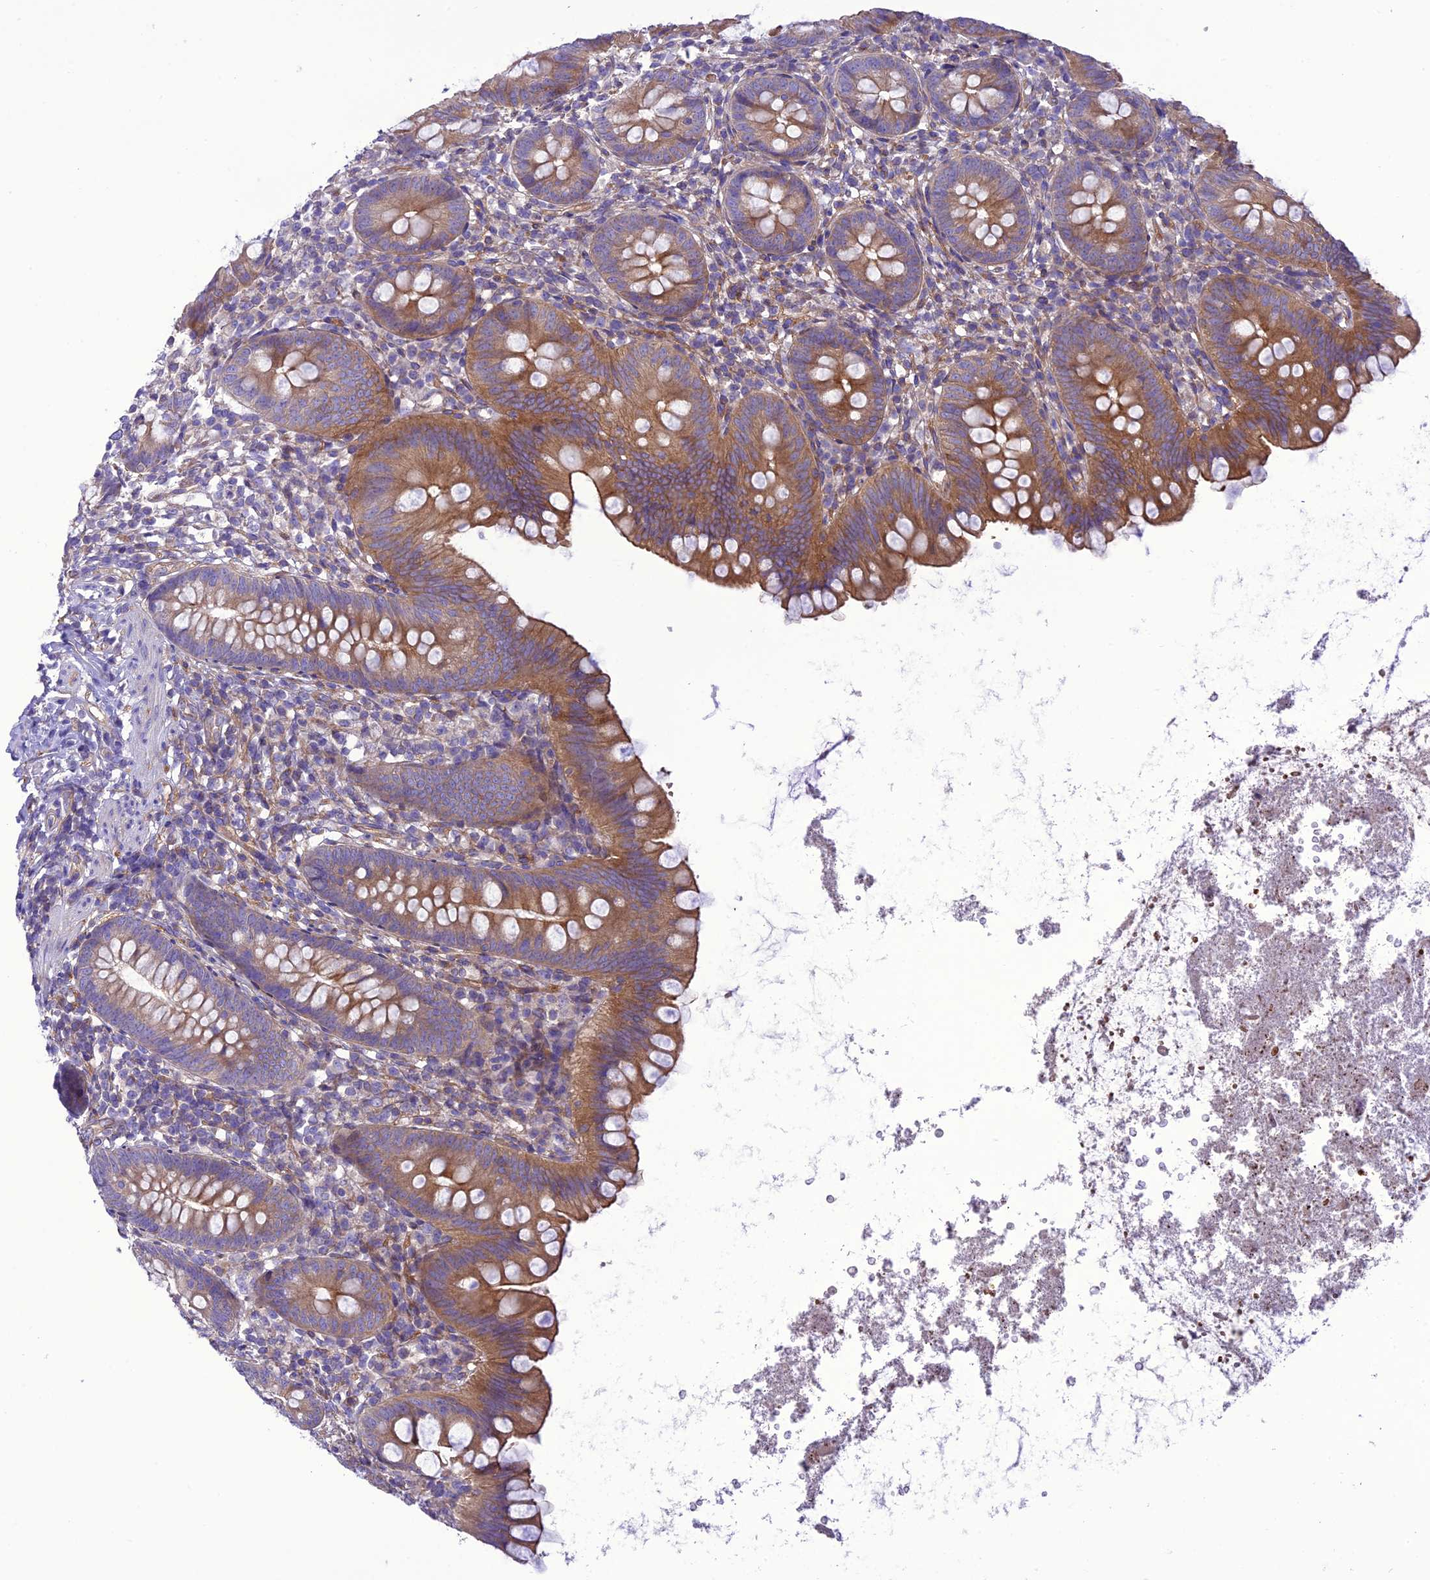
{"staining": {"intensity": "moderate", "quantity": ">75%", "location": "cytoplasmic/membranous"}, "tissue": "appendix", "cell_type": "Glandular cells", "image_type": "normal", "snomed": [{"axis": "morphology", "description": "Normal tissue, NOS"}, {"axis": "topography", "description": "Appendix"}], "caption": "Normal appendix displays moderate cytoplasmic/membranous positivity in about >75% of glandular cells.", "gene": "PPFIA3", "patient": {"sex": "female", "age": 62}}